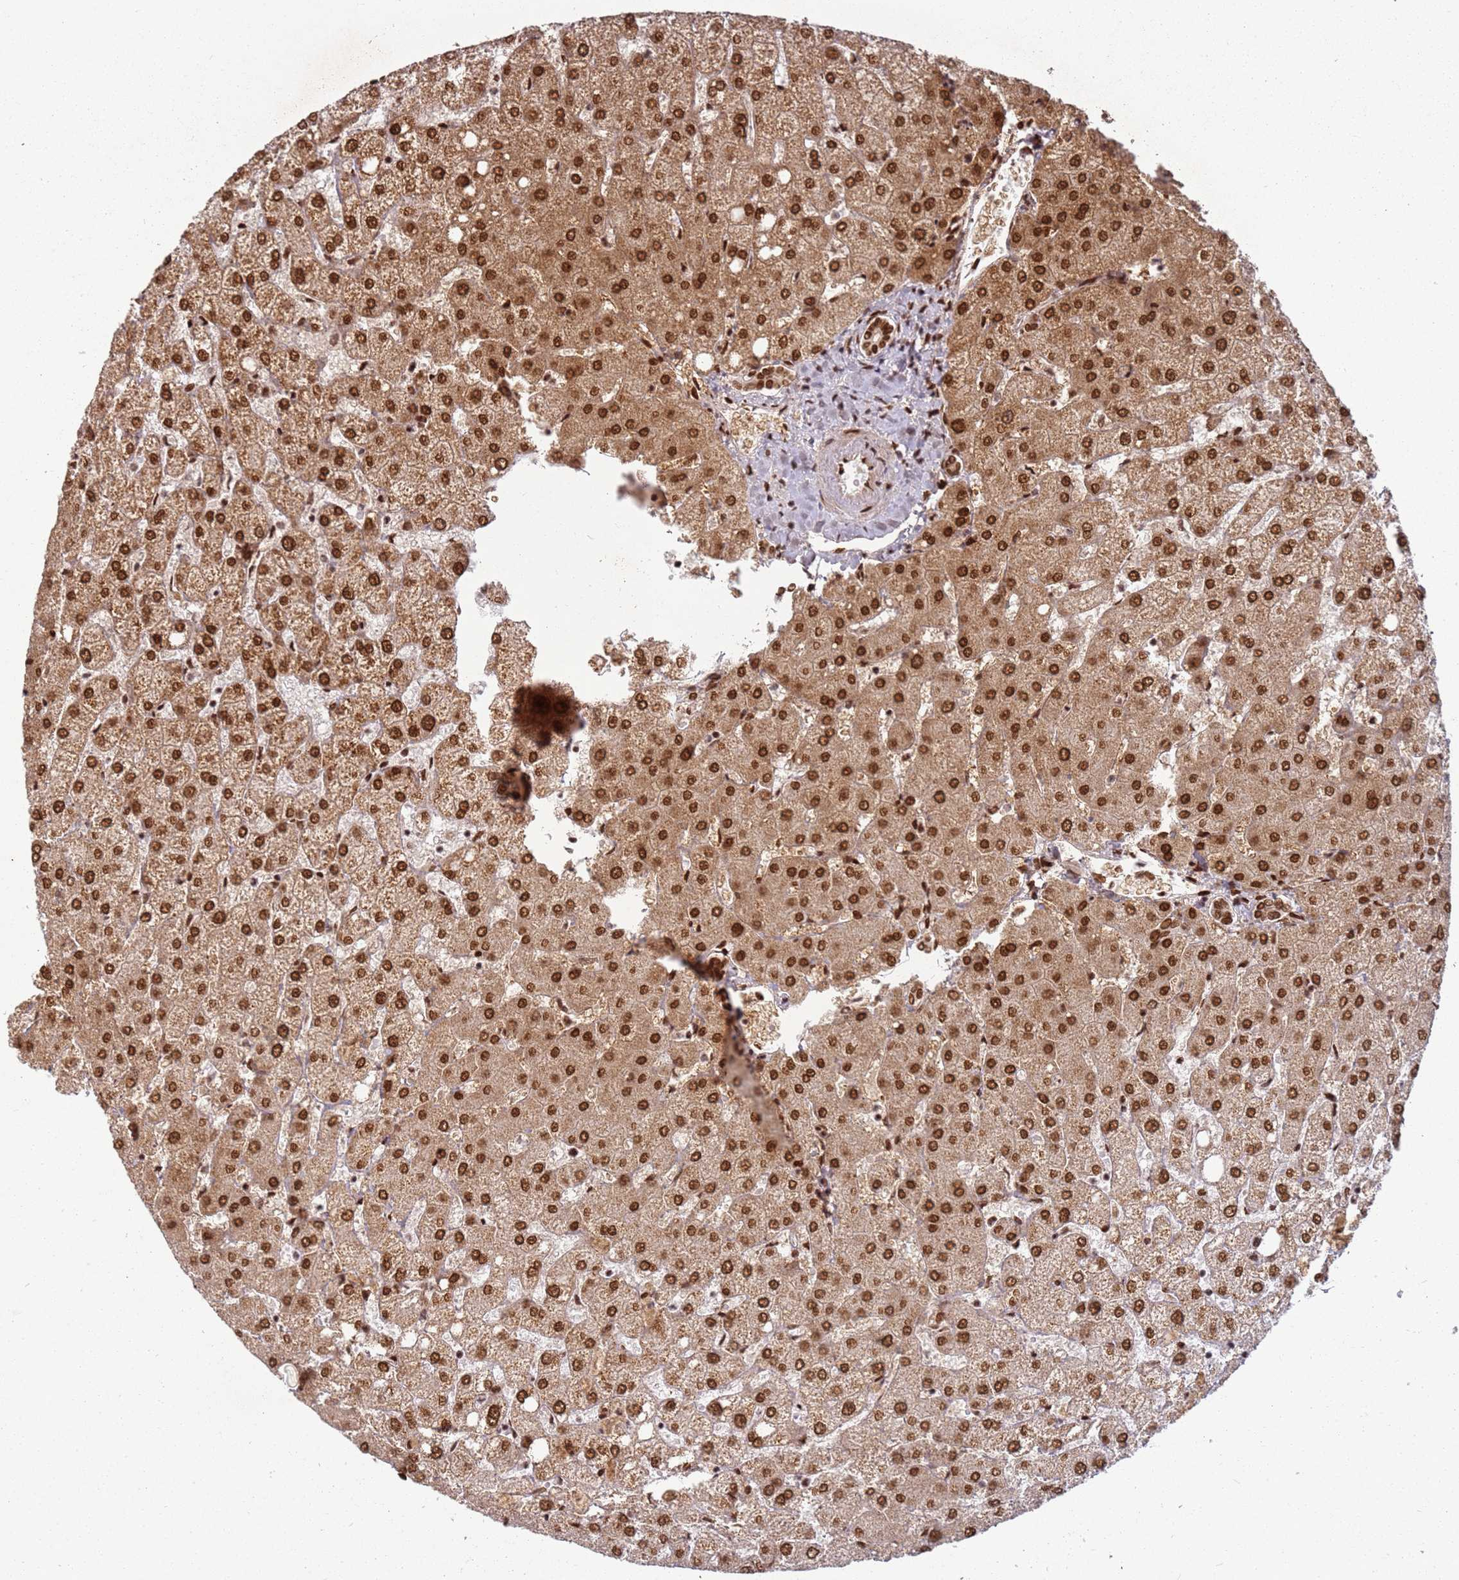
{"staining": {"intensity": "strong", "quantity": ">75%", "location": "nuclear"}, "tissue": "liver", "cell_type": "Cholangiocytes", "image_type": "normal", "snomed": [{"axis": "morphology", "description": "Normal tissue, NOS"}, {"axis": "topography", "description": "Liver"}], "caption": "Immunohistochemical staining of unremarkable human liver displays high levels of strong nuclear staining in about >75% of cholangiocytes.", "gene": "TENT4A", "patient": {"sex": "female", "age": 54}}